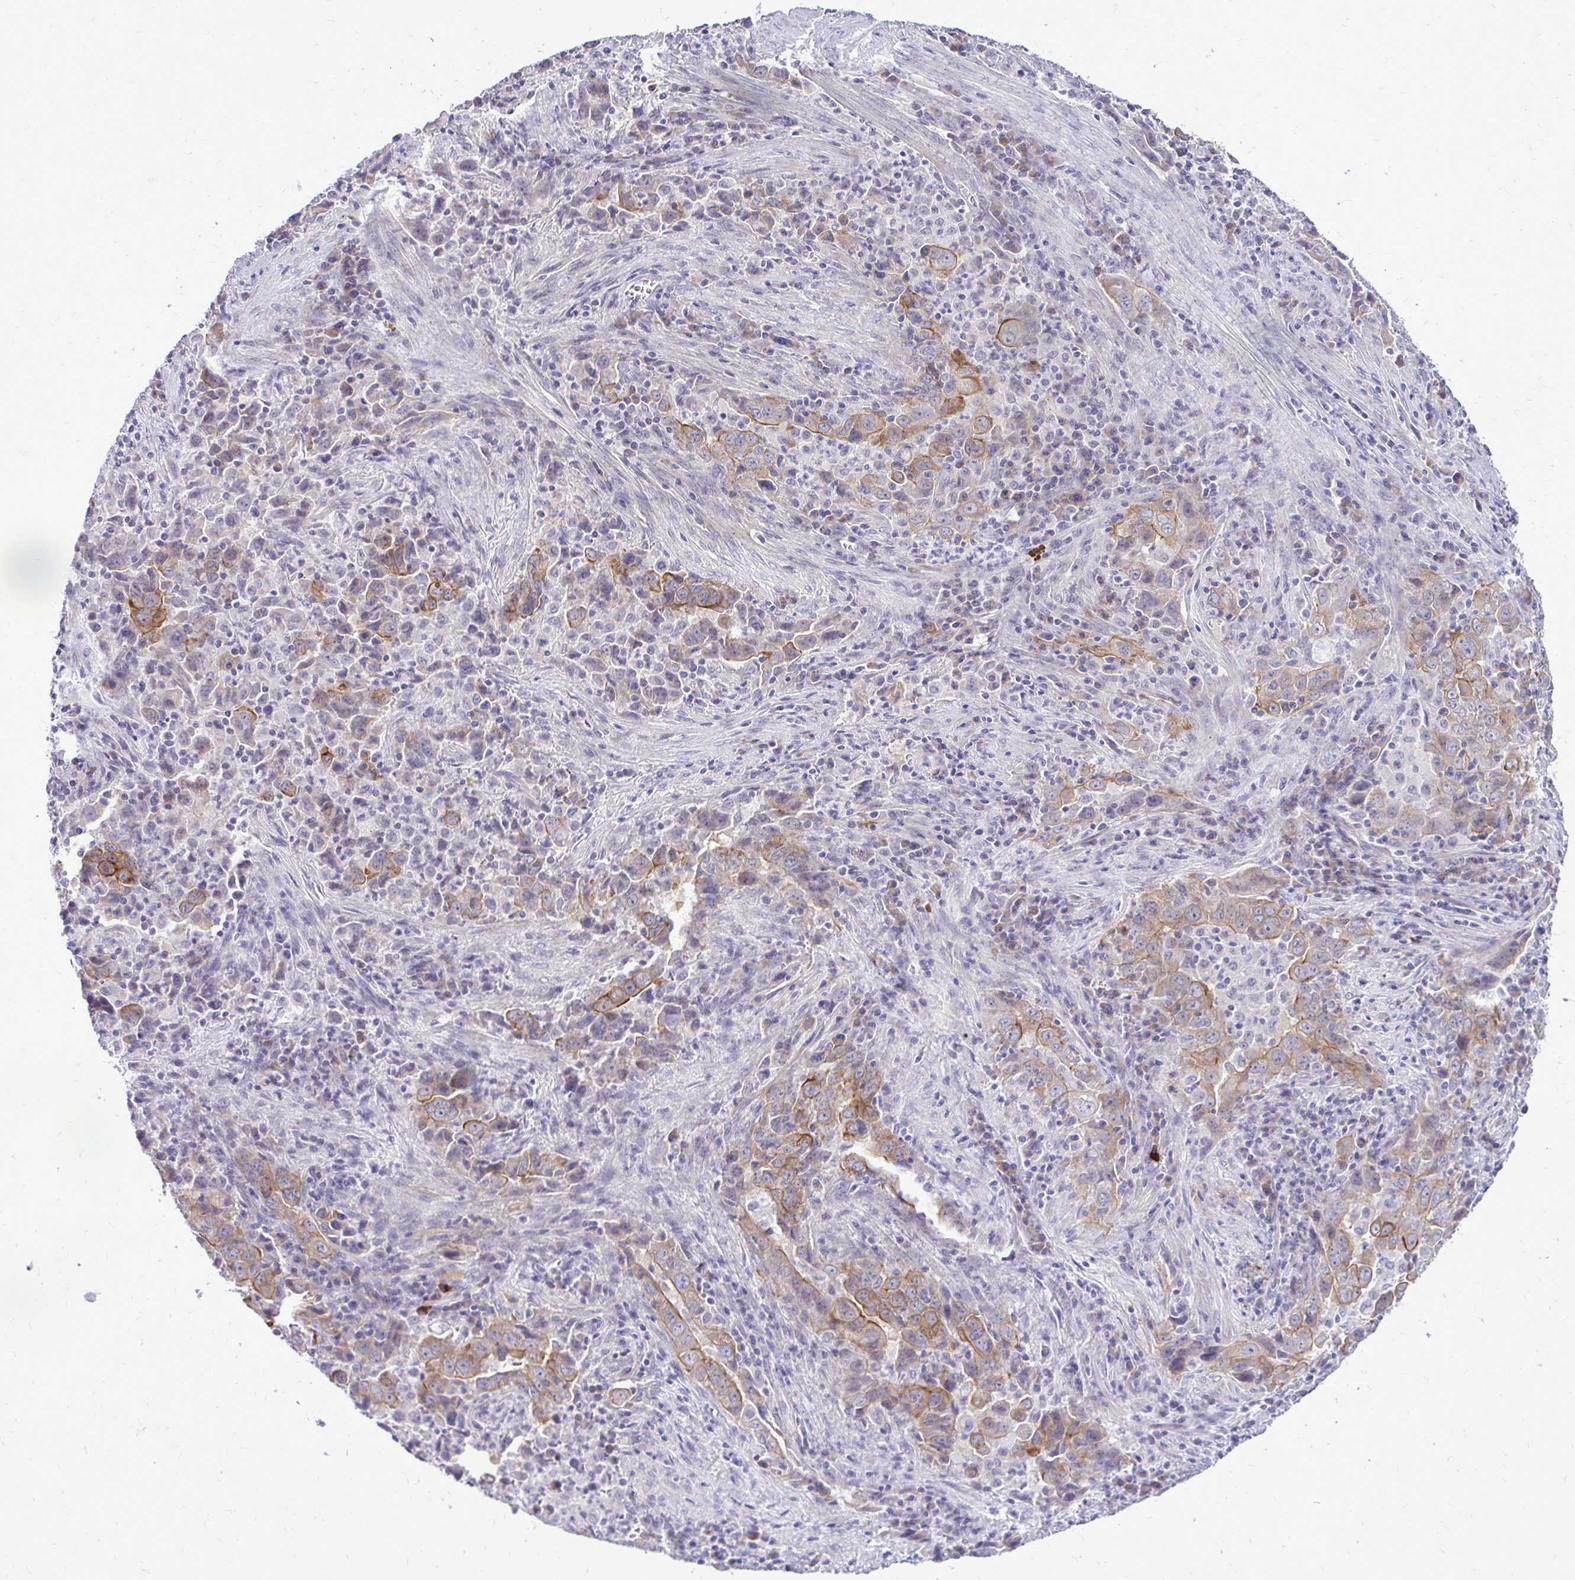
{"staining": {"intensity": "moderate", "quantity": ">75%", "location": "cytoplasmic/membranous"}, "tissue": "lung cancer", "cell_type": "Tumor cells", "image_type": "cancer", "snomed": [{"axis": "morphology", "description": "Adenocarcinoma, NOS"}, {"axis": "topography", "description": "Lung"}], "caption": "Lung cancer stained with DAB immunohistochemistry (IHC) demonstrates medium levels of moderate cytoplasmic/membranous staining in approximately >75% of tumor cells.", "gene": "SPTBN2", "patient": {"sex": "male", "age": 67}}